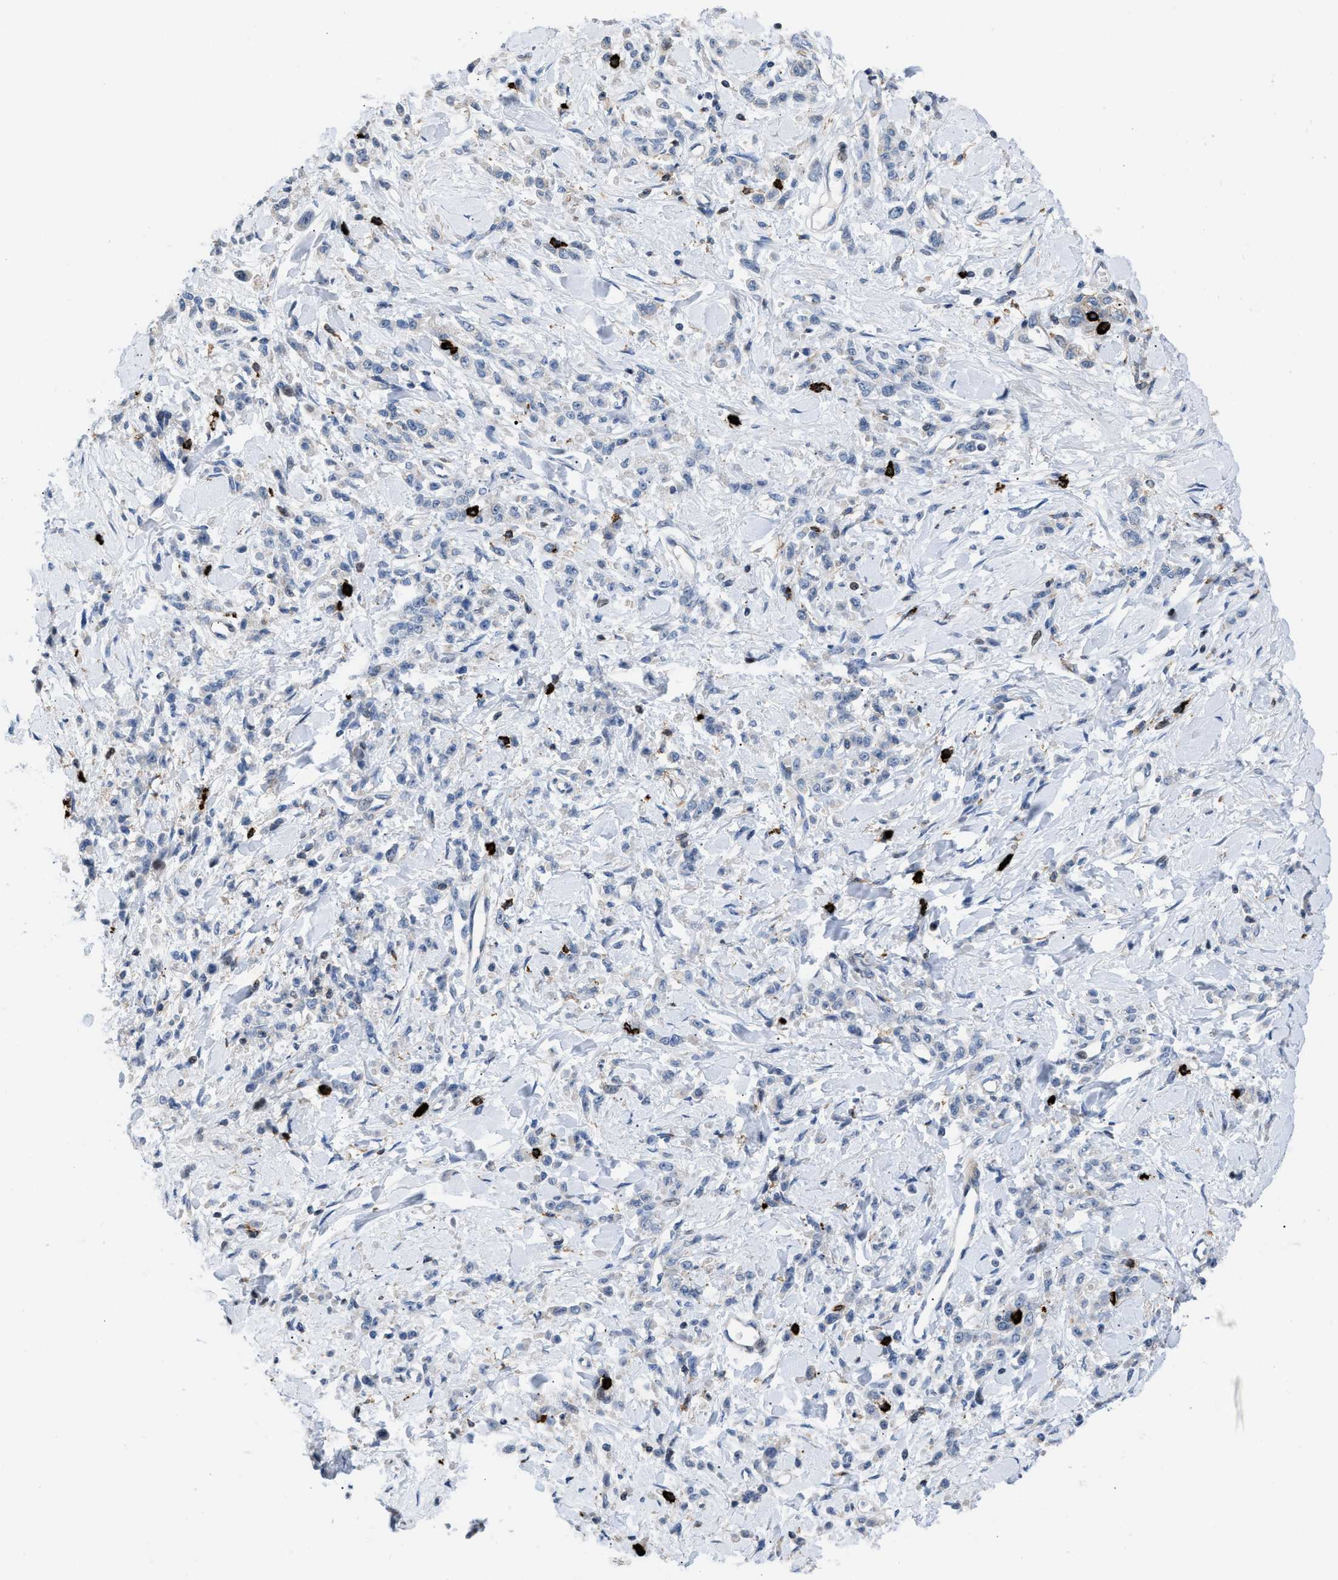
{"staining": {"intensity": "negative", "quantity": "none", "location": "none"}, "tissue": "stomach cancer", "cell_type": "Tumor cells", "image_type": "cancer", "snomed": [{"axis": "morphology", "description": "Normal tissue, NOS"}, {"axis": "morphology", "description": "Adenocarcinoma, NOS"}, {"axis": "topography", "description": "Stomach"}], "caption": "Immunohistochemistry (IHC) of adenocarcinoma (stomach) exhibits no expression in tumor cells.", "gene": "ATP9A", "patient": {"sex": "male", "age": 82}}